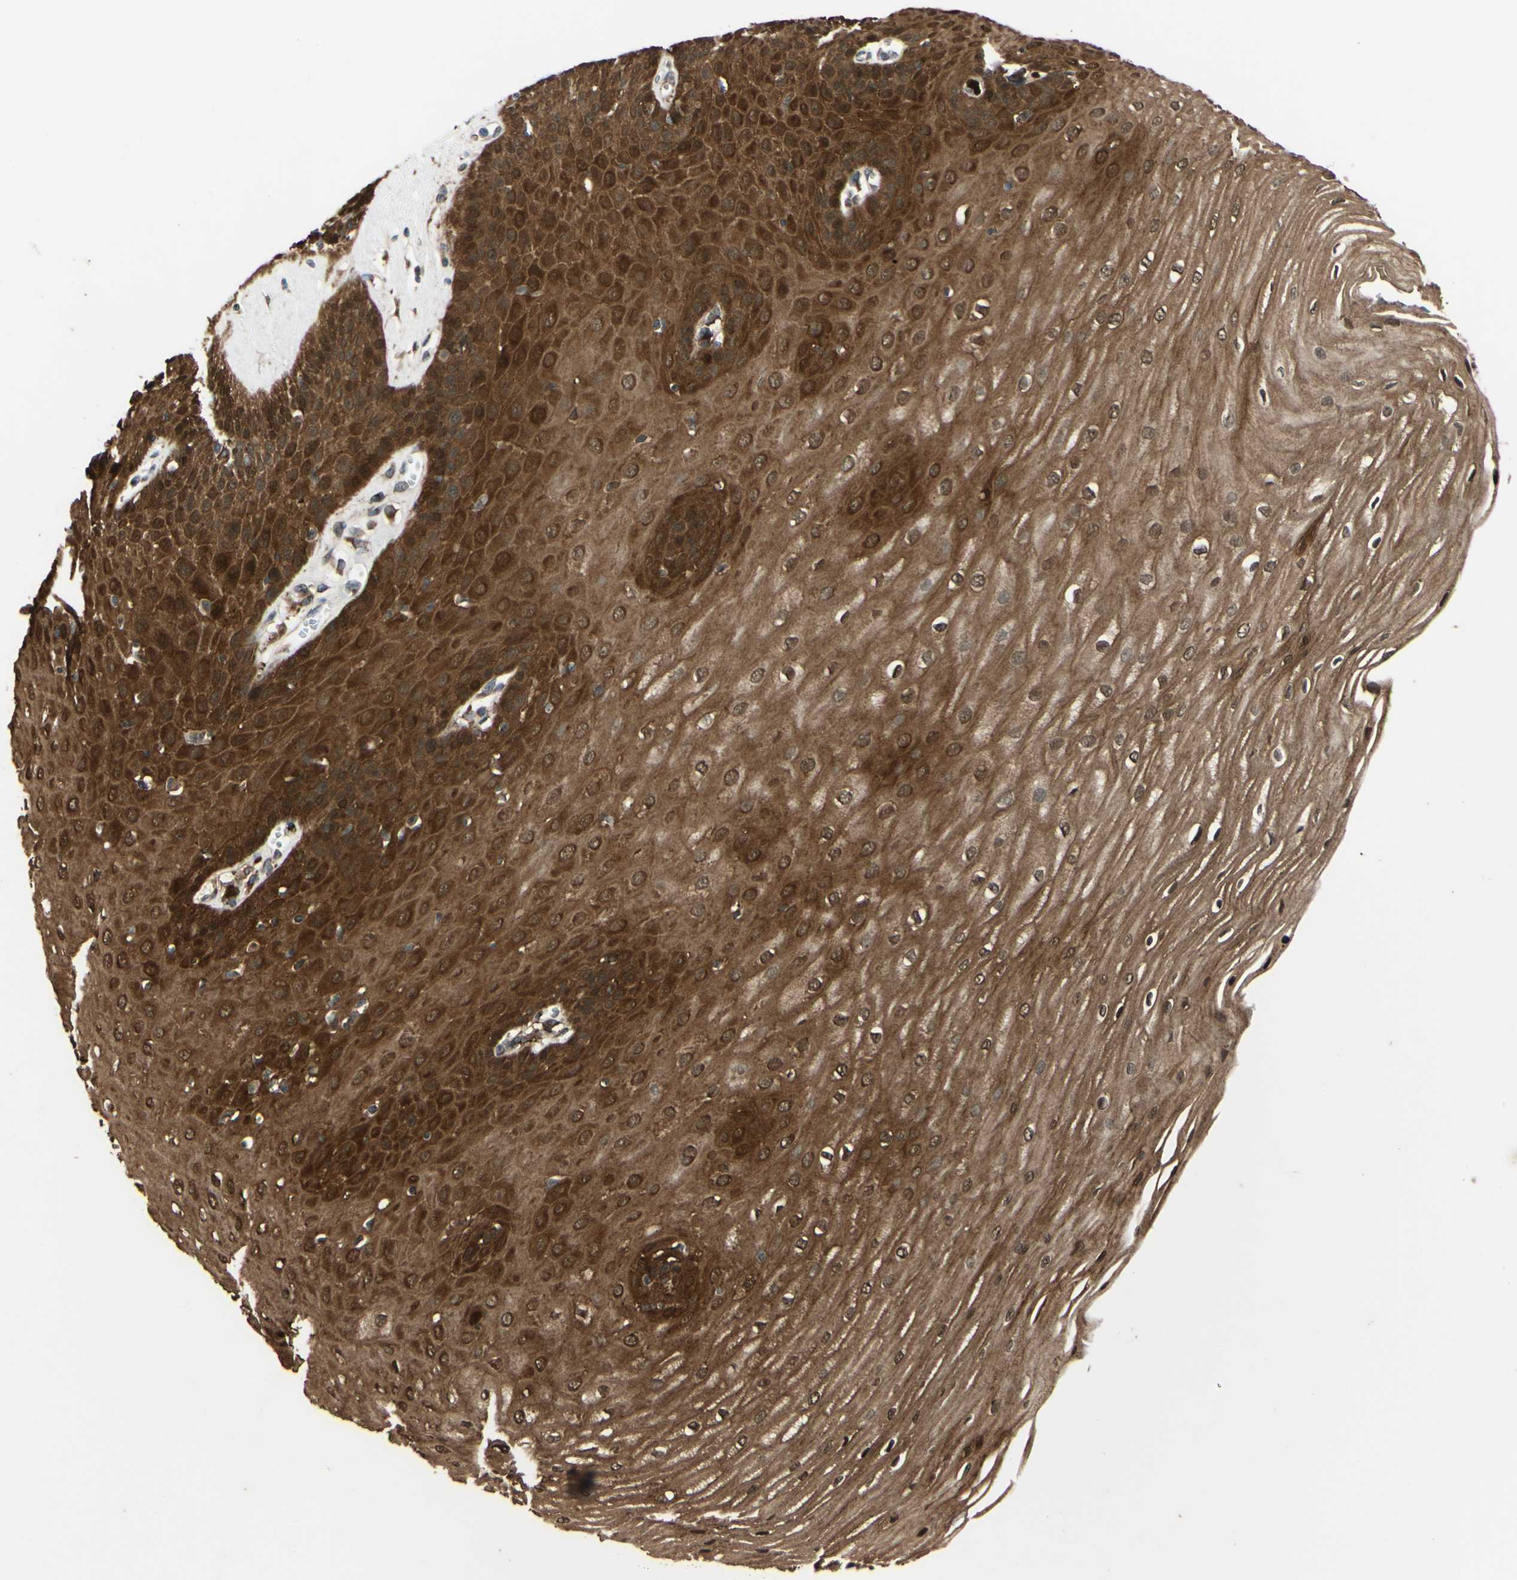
{"staining": {"intensity": "strong", "quantity": ">75%", "location": "cytoplasmic/membranous,nuclear"}, "tissue": "esophagus", "cell_type": "Squamous epithelial cells", "image_type": "normal", "snomed": [{"axis": "morphology", "description": "Normal tissue, NOS"}, {"axis": "morphology", "description": "Squamous cell carcinoma, NOS"}, {"axis": "topography", "description": "Esophagus"}], "caption": "A brown stain shows strong cytoplasmic/membranous,nuclear positivity of a protein in squamous epithelial cells of normal esophagus. (Brightfield microscopy of DAB IHC at high magnification).", "gene": "PRAF2", "patient": {"sex": "male", "age": 65}}